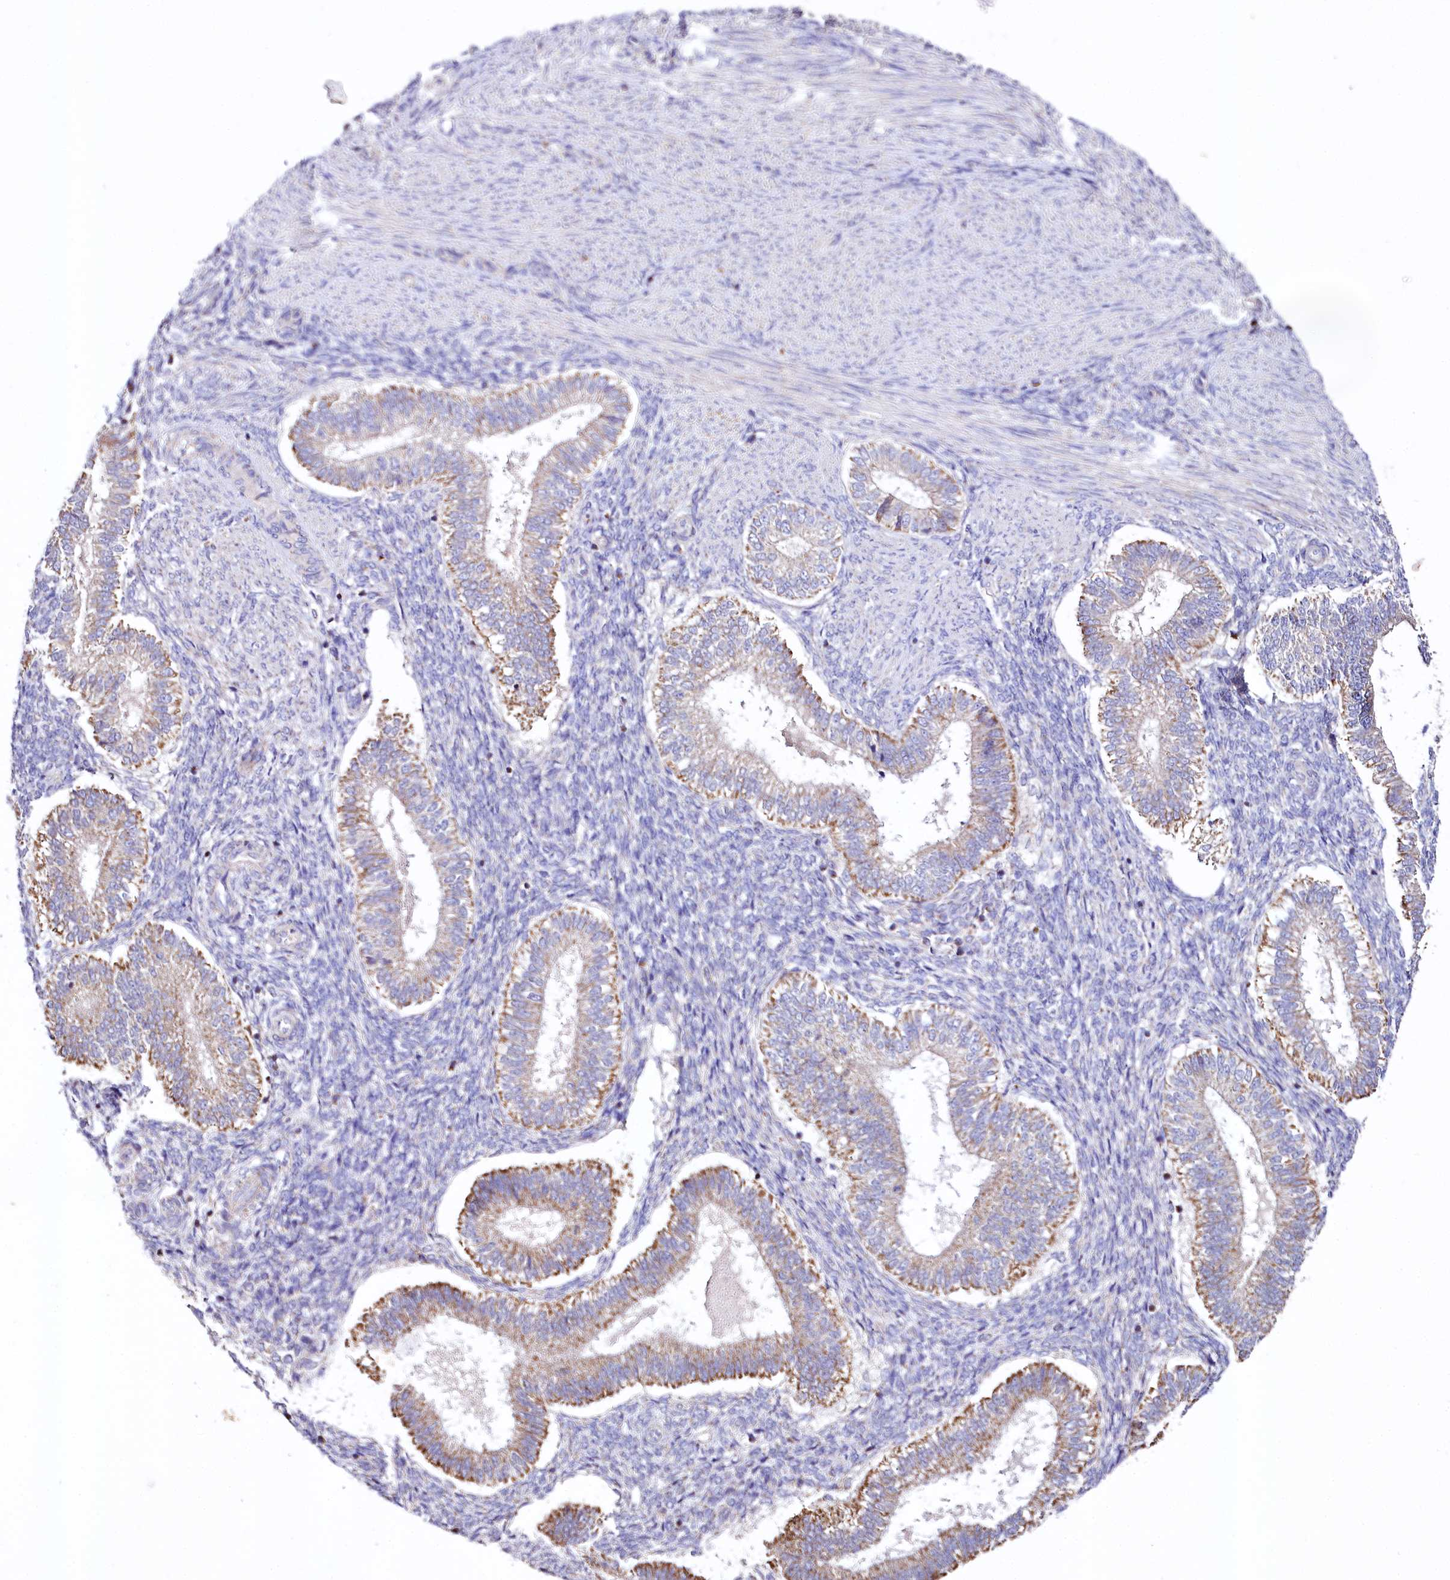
{"staining": {"intensity": "negative", "quantity": "none", "location": "none"}, "tissue": "endometrium", "cell_type": "Cells in endometrial stroma", "image_type": "normal", "snomed": [{"axis": "morphology", "description": "Normal tissue, NOS"}, {"axis": "topography", "description": "Endometrium"}], "caption": "A high-resolution photomicrograph shows immunohistochemistry staining of benign endometrium, which shows no significant expression in cells in endometrial stroma. (DAB IHC with hematoxylin counter stain).", "gene": "ZNF45", "patient": {"sex": "female", "age": 25}}